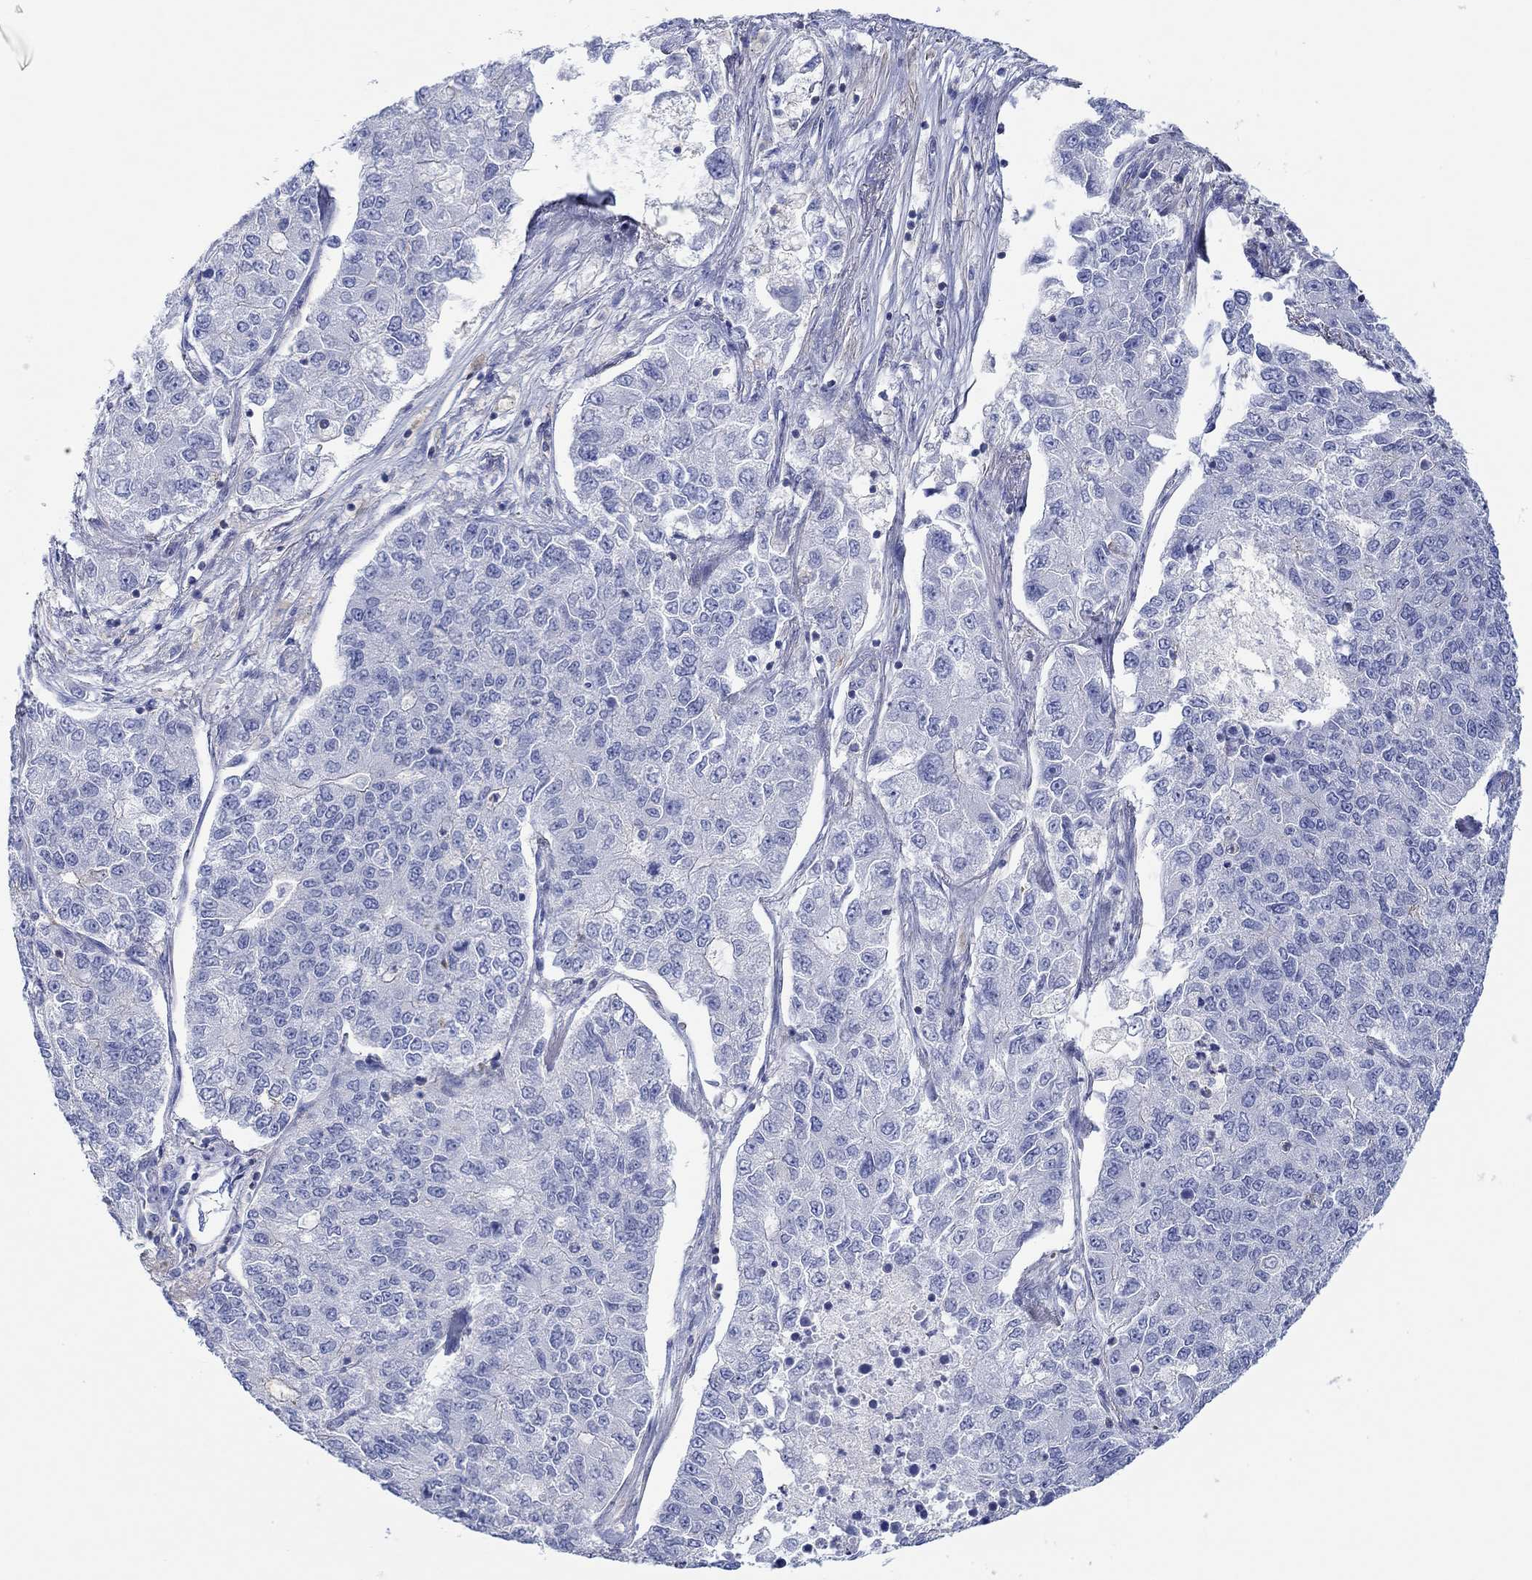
{"staining": {"intensity": "negative", "quantity": "none", "location": "none"}, "tissue": "lung cancer", "cell_type": "Tumor cells", "image_type": "cancer", "snomed": [{"axis": "morphology", "description": "Adenocarcinoma, NOS"}, {"axis": "topography", "description": "Lung"}], "caption": "An immunohistochemistry histopathology image of lung cancer is shown. There is no staining in tumor cells of lung cancer.", "gene": "PPIL6", "patient": {"sex": "male", "age": 49}}